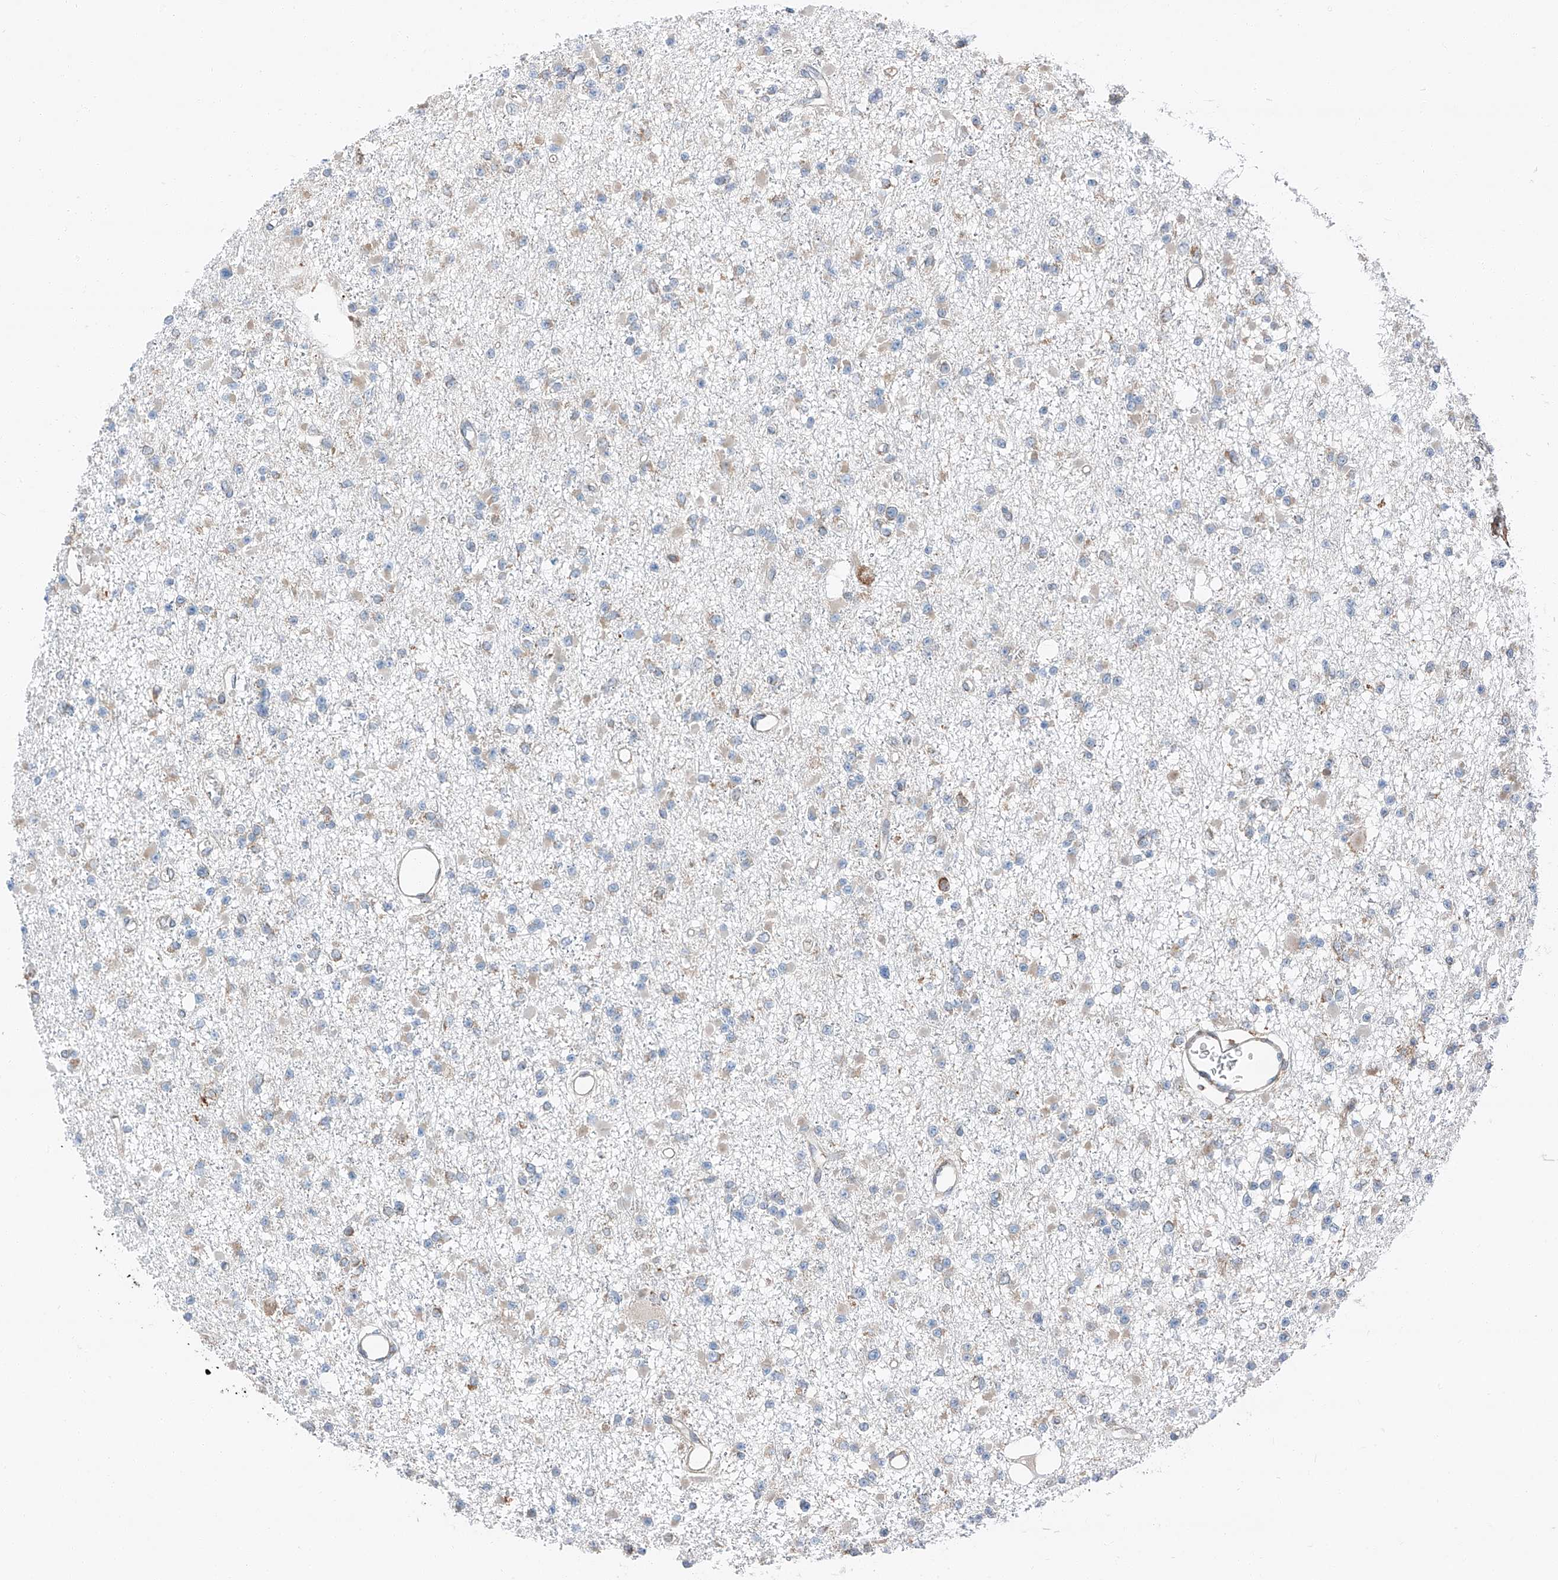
{"staining": {"intensity": "weak", "quantity": "<25%", "location": "cytoplasmic/membranous"}, "tissue": "glioma", "cell_type": "Tumor cells", "image_type": "cancer", "snomed": [{"axis": "morphology", "description": "Glioma, malignant, Low grade"}, {"axis": "topography", "description": "Brain"}], "caption": "A high-resolution image shows immunohistochemistry staining of glioma, which displays no significant positivity in tumor cells.", "gene": "ZC3H15", "patient": {"sex": "female", "age": 22}}